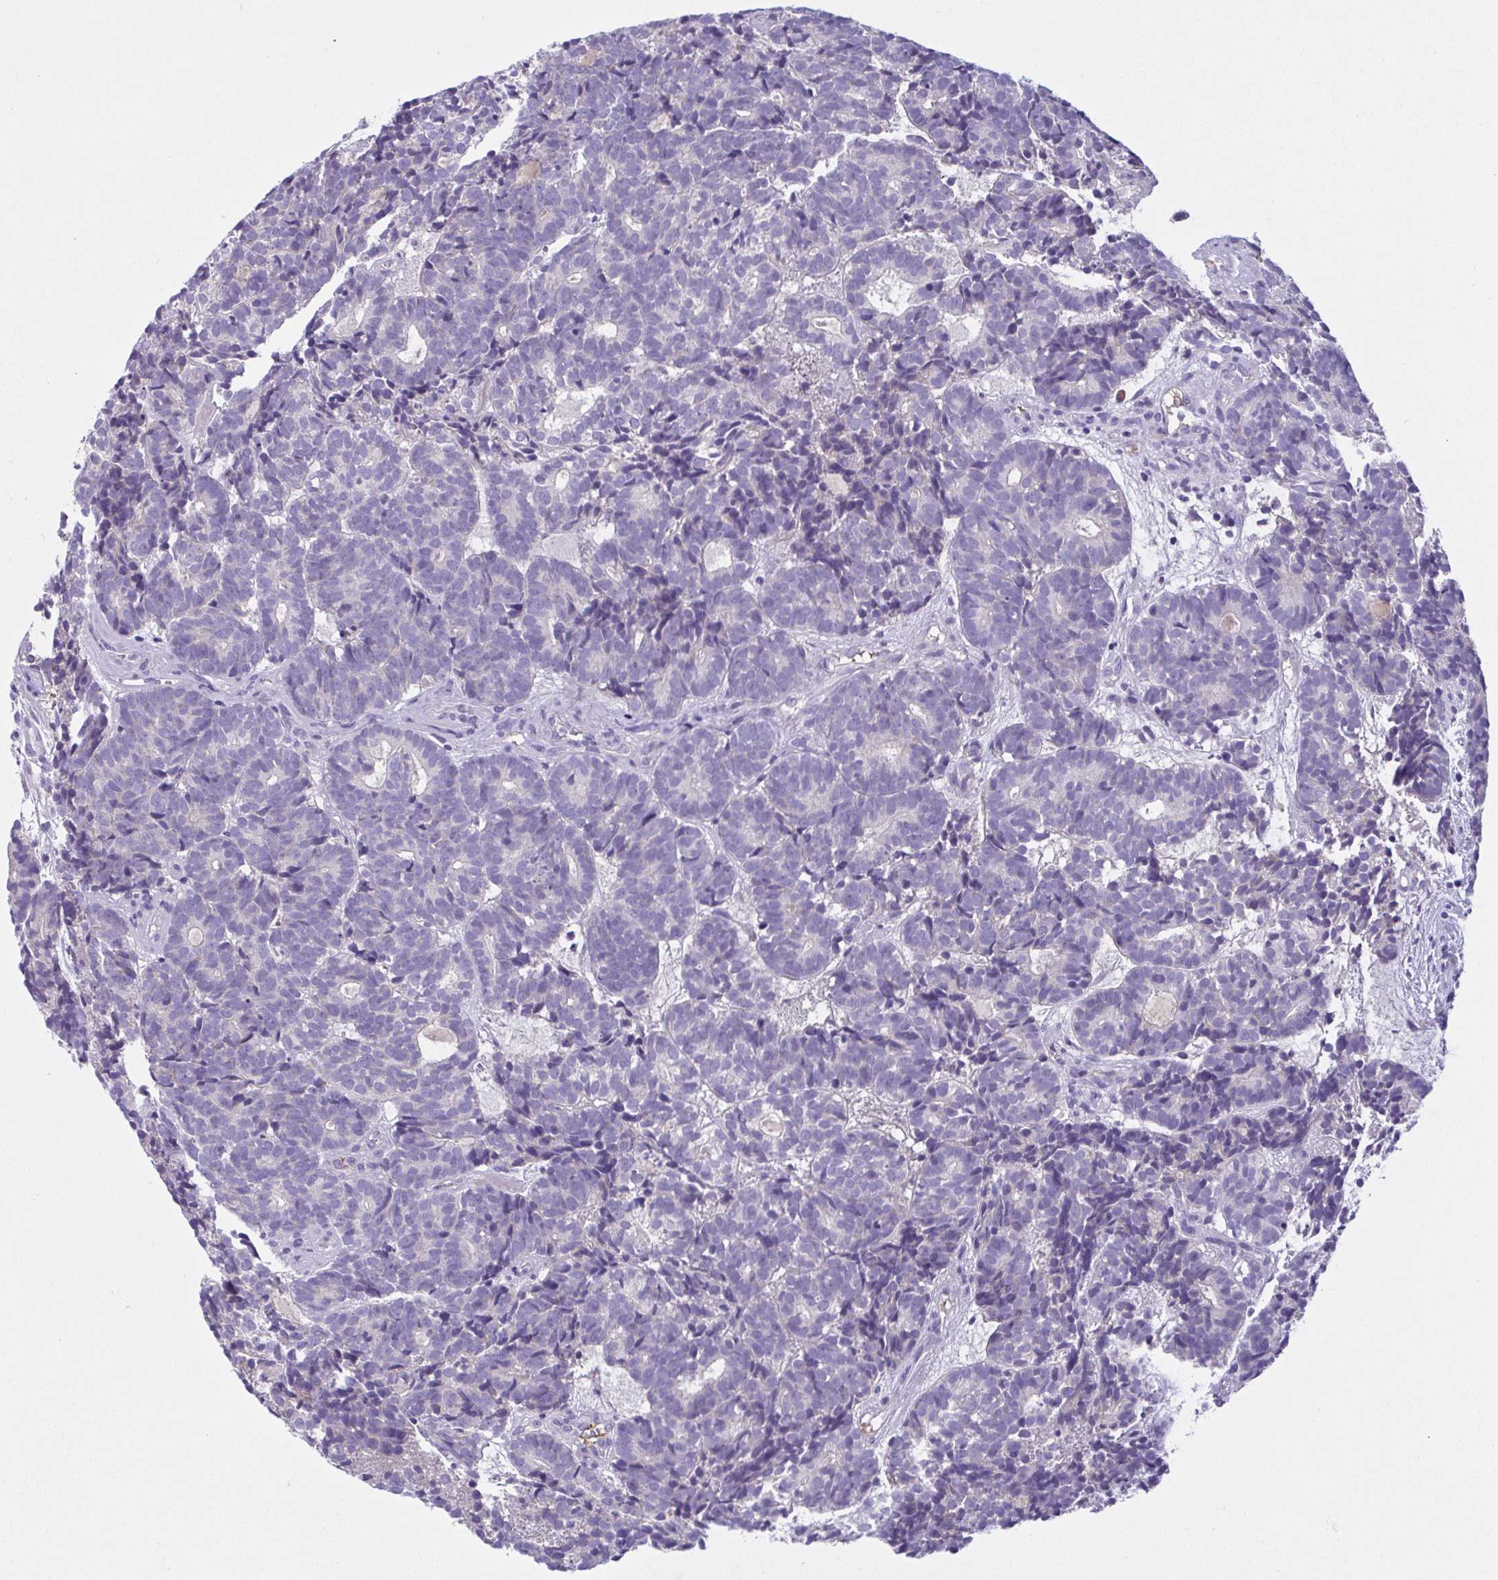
{"staining": {"intensity": "negative", "quantity": "none", "location": "none"}, "tissue": "head and neck cancer", "cell_type": "Tumor cells", "image_type": "cancer", "snomed": [{"axis": "morphology", "description": "Adenocarcinoma, NOS"}, {"axis": "topography", "description": "Head-Neck"}], "caption": "There is no significant positivity in tumor cells of head and neck cancer (adenocarcinoma).", "gene": "F13B", "patient": {"sex": "female", "age": 81}}